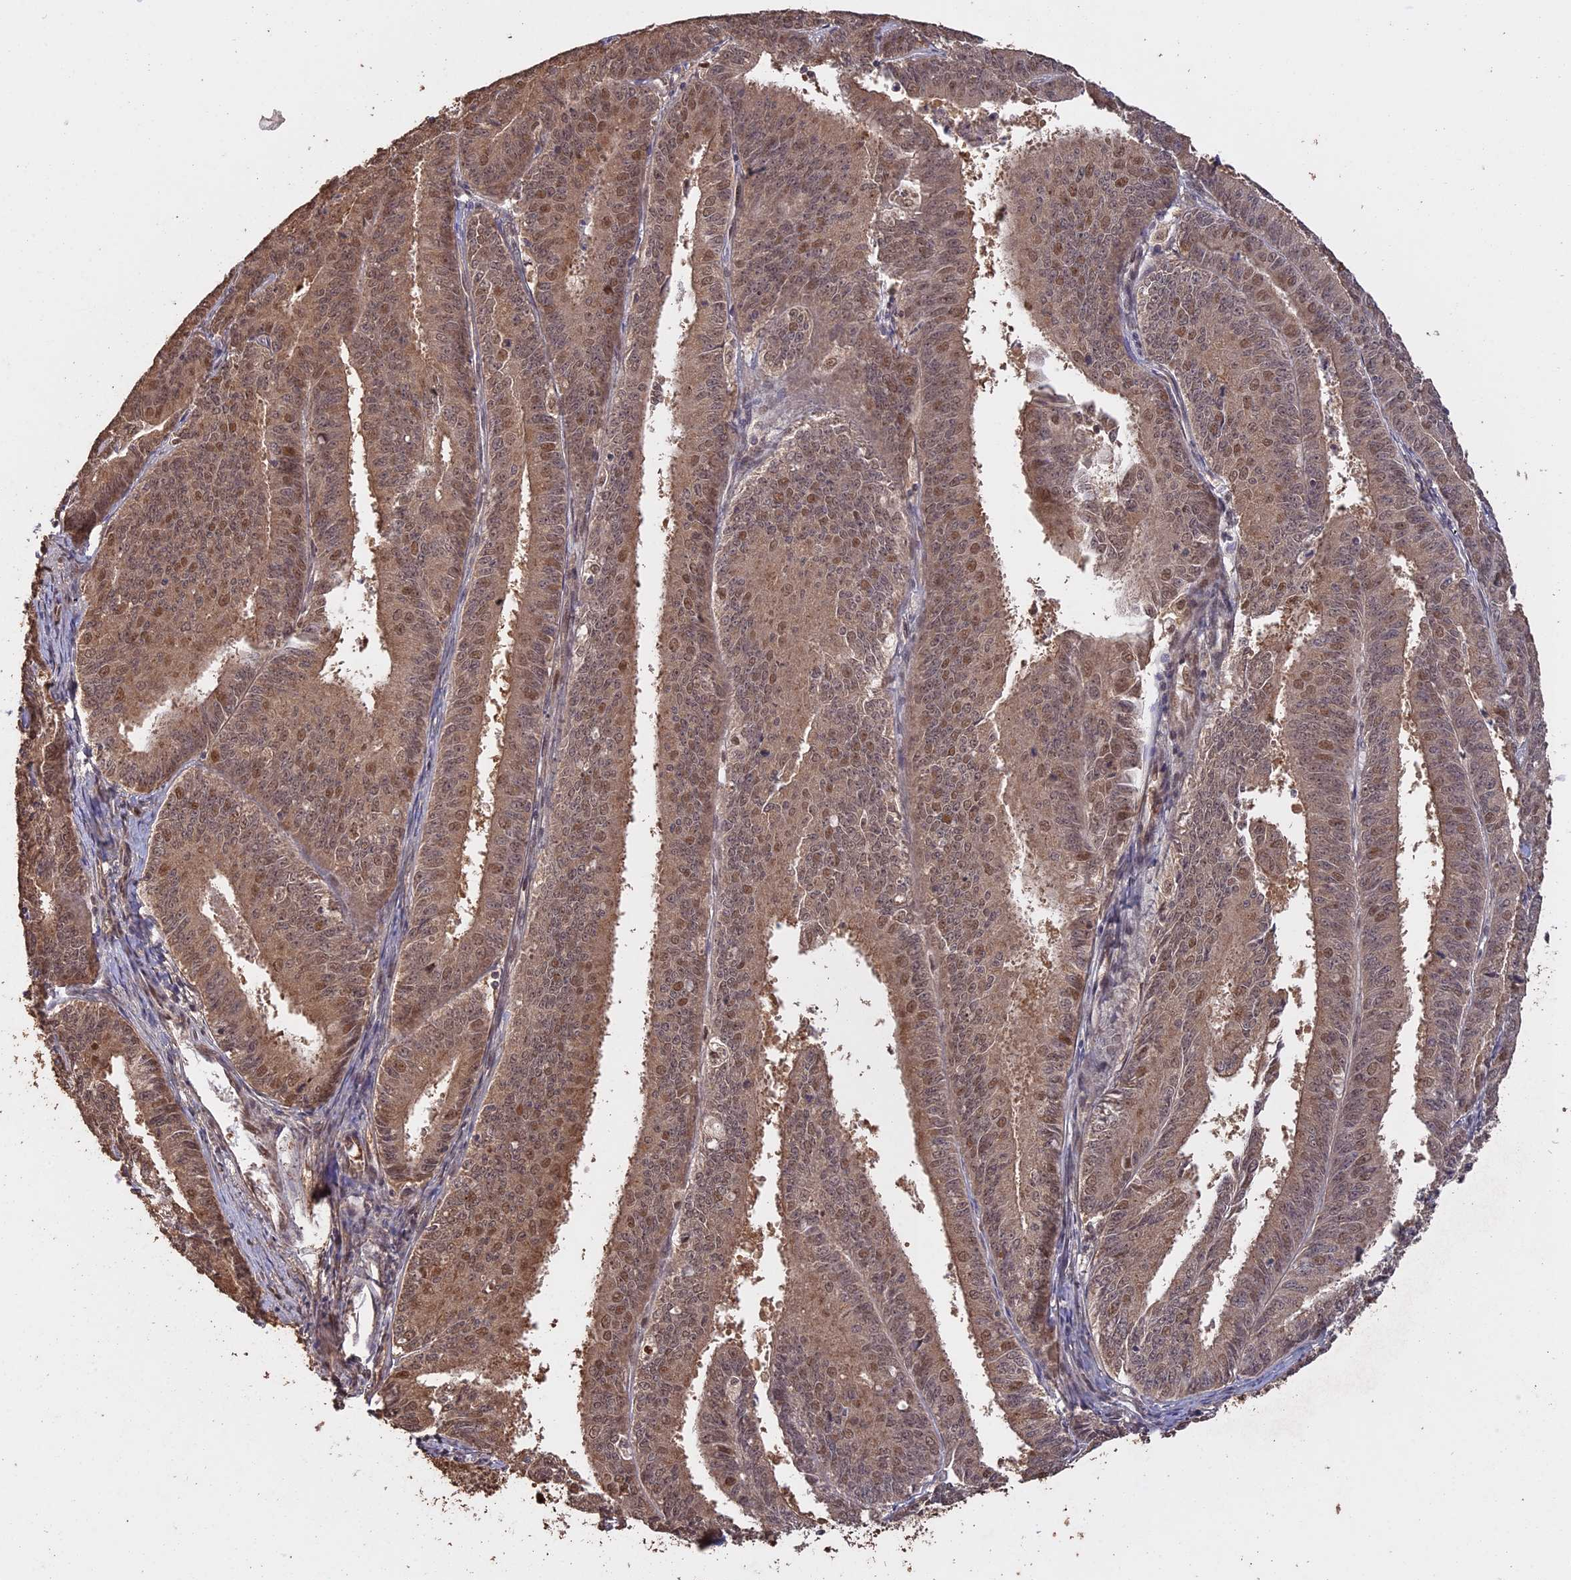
{"staining": {"intensity": "moderate", "quantity": ">75%", "location": "cytoplasmic/membranous,nuclear"}, "tissue": "endometrial cancer", "cell_type": "Tumor cells", "image_type": "cancer", "snomed": [{"axis": "morphology", "description": "Adenocarcinoma, NOS"}, {"axis": "topography", "description": "Endometrium"}], "caption": "Brown immunohistochemical staining in human adenocarcinoma (endometrial) reveals moderate cytoplasmic/membranous and nuclear positivity in about >75% of tumor cells.", "gene": "PSMC6", "patient": {"sex": "female", "age": 73}}